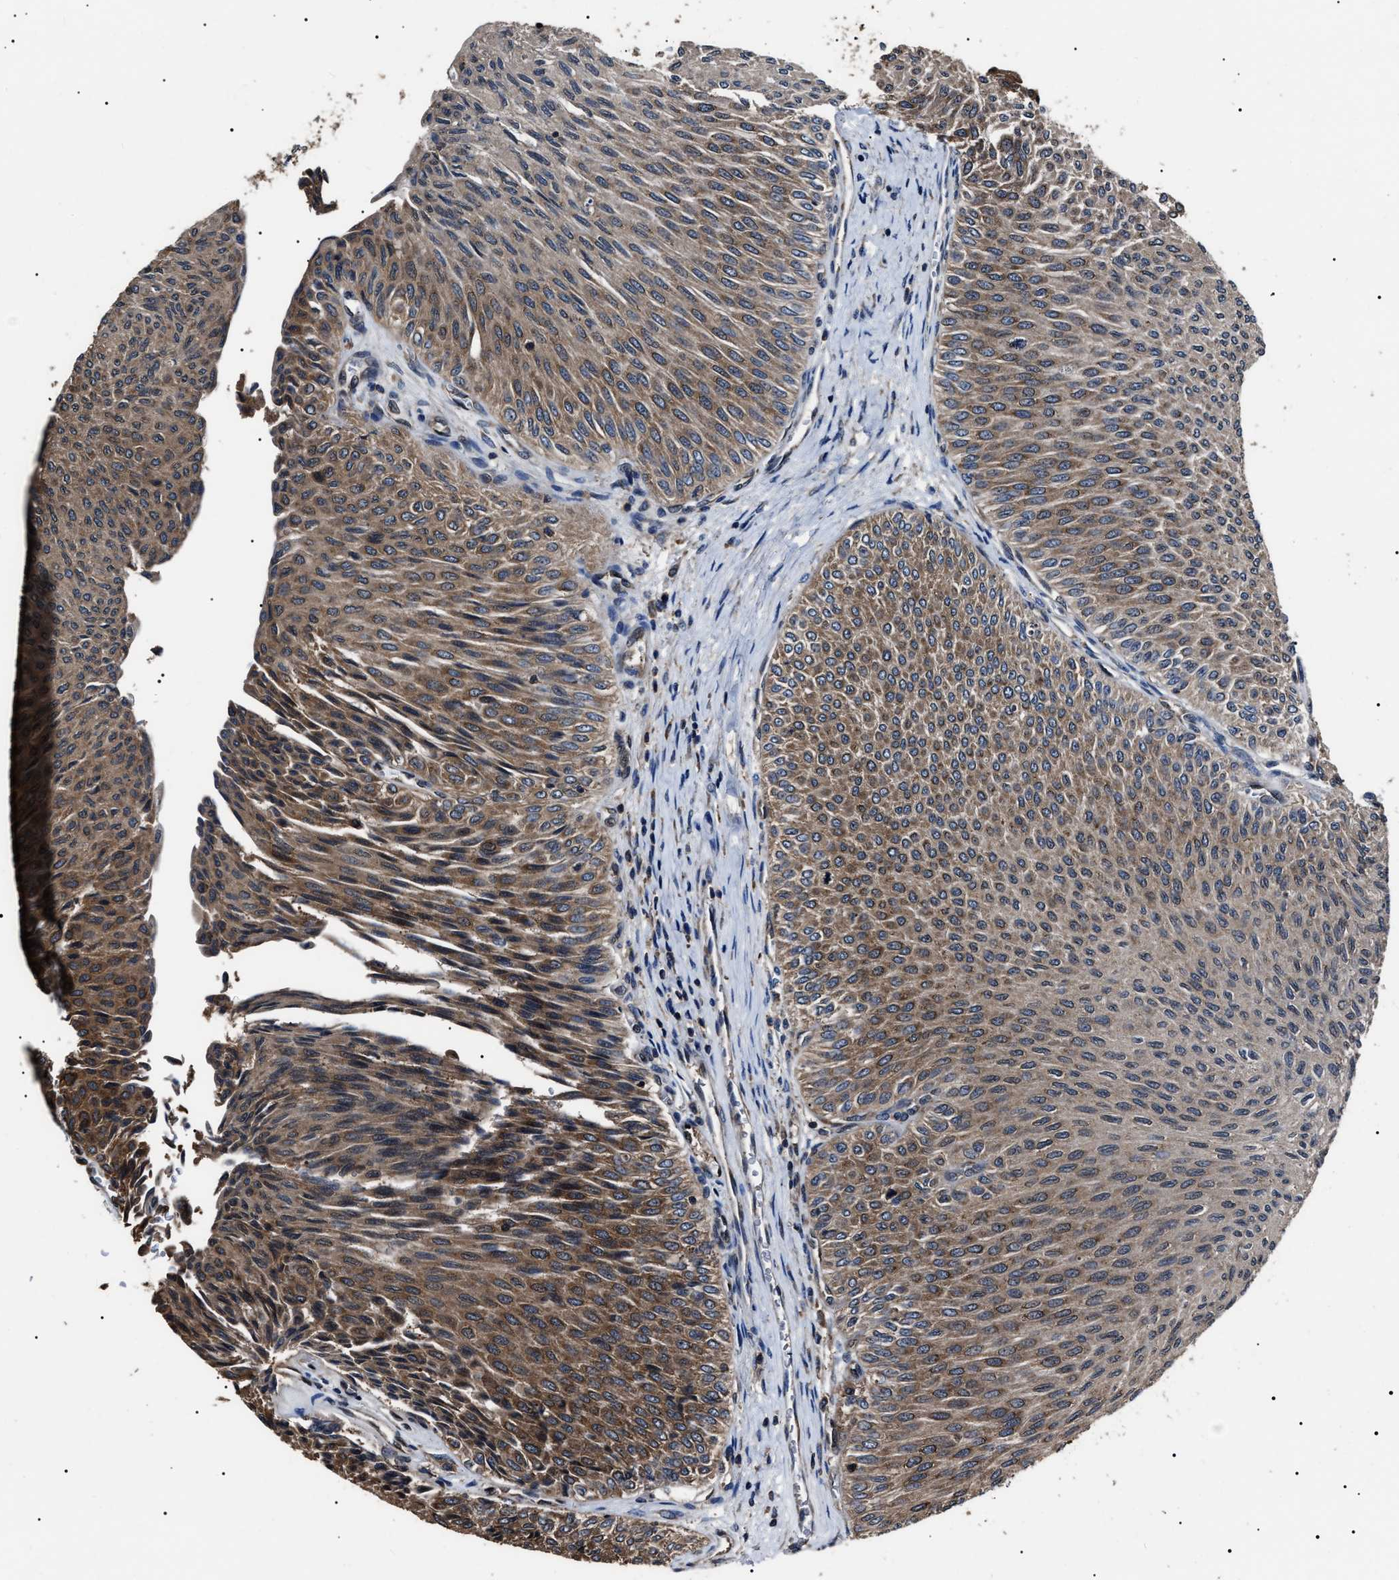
{"staining": {"intensity": "moderate", "quantity": ">75%", "location": "cytoplasmic/membranous"}, "tissue": "urothelial cancer", "cell_type": "Tumor cells", "image_type": "cancer", "snomed": [{"axis": "morphology", "description": "Urothelial carcinoma, Low grade"}, {"axis": "topography", "description": "Urinary bladder"}], "caption": "A high-resolution photomicrograph shows immunohistochemistry staining of urothelial cancer, which displays moderate cytoplasmic/membranous positivity in approximately >75% of tumor cells.", "gene": "CCT8", "patient": {"sex": "male", "age": 78}}